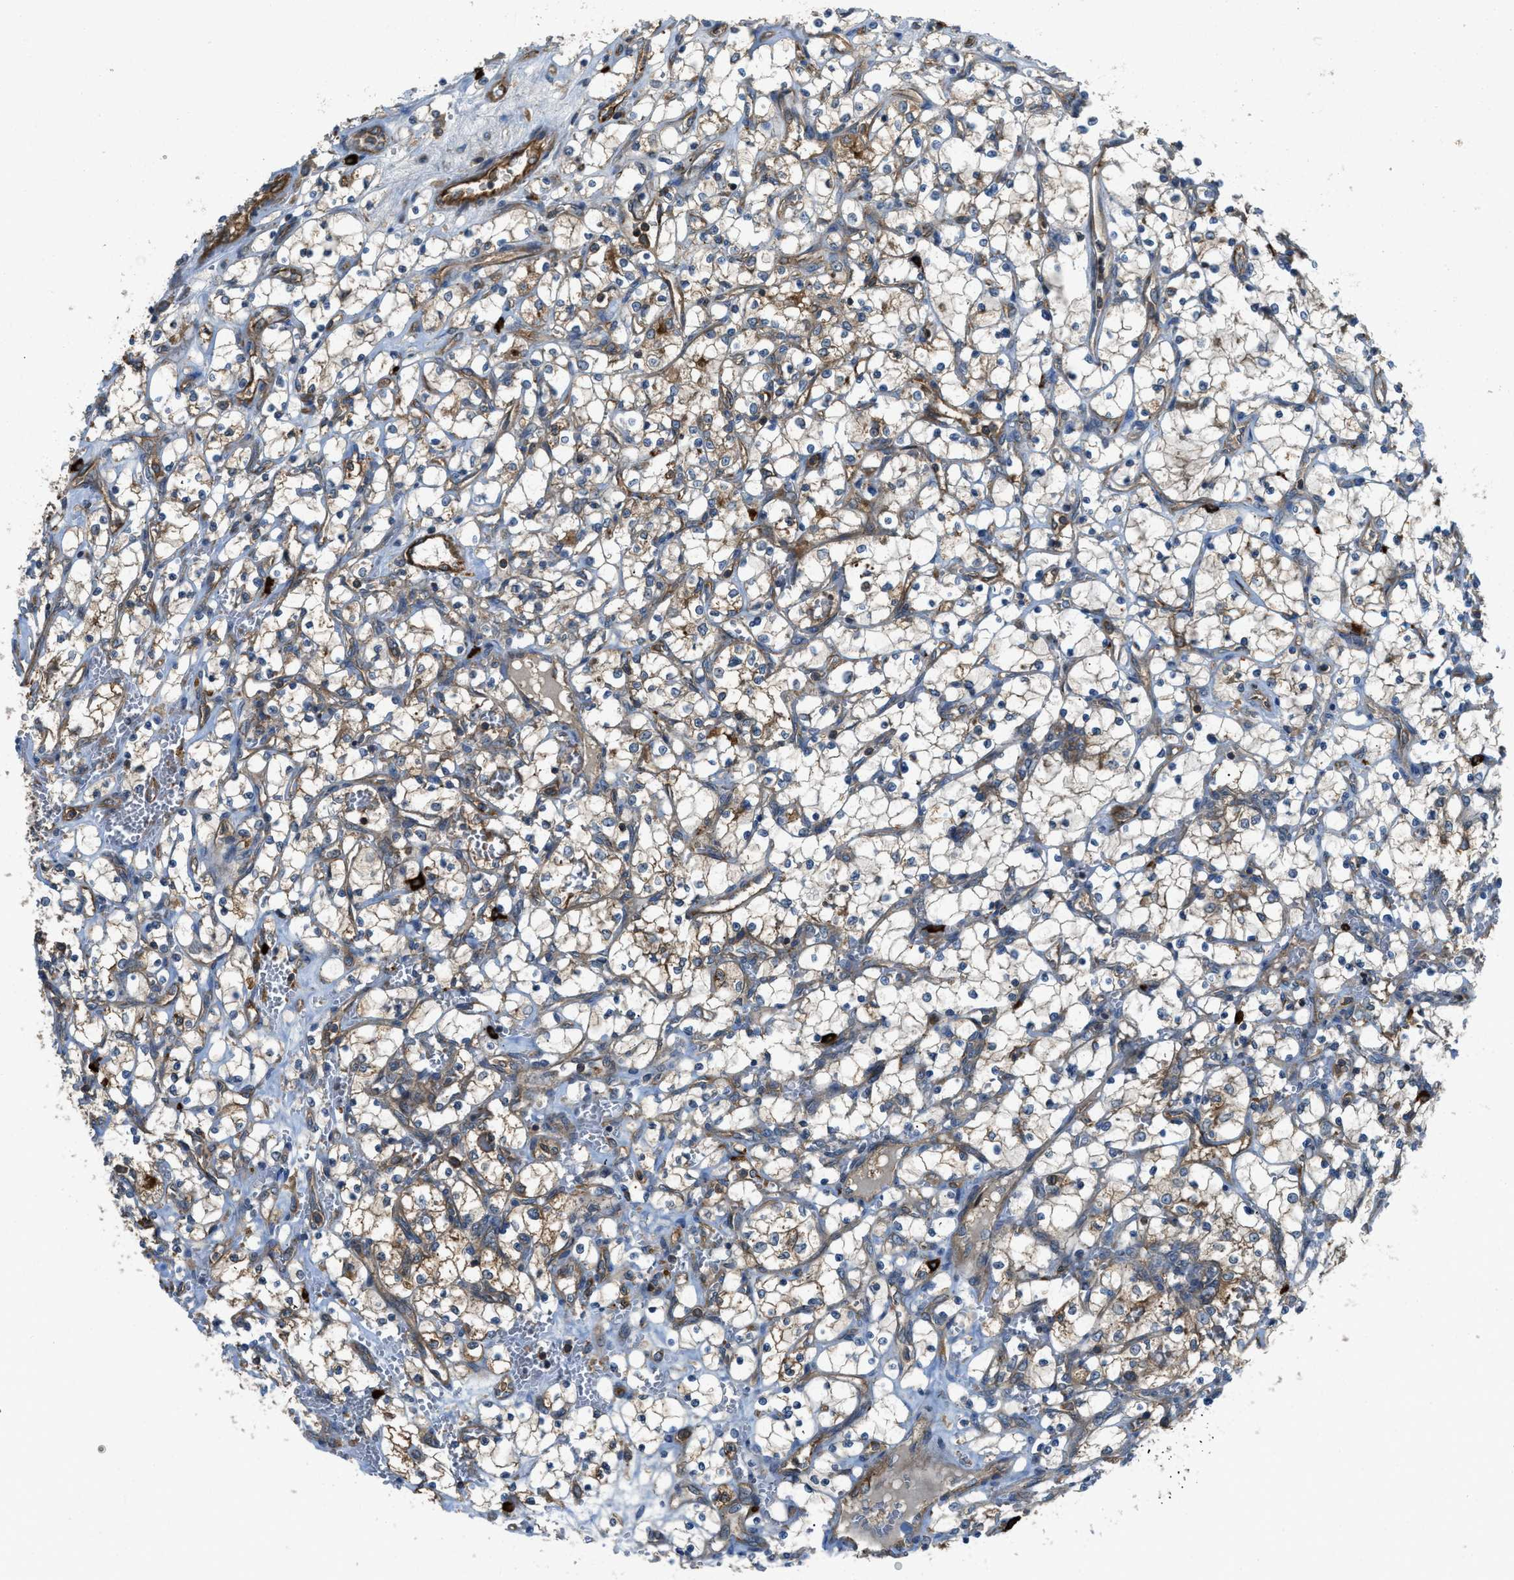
{"staining": {"intensity": "moderate", "quantity": "25%-75%", "location": "cytoplasmic/membranous"}, "tissue": "renal cancer", "cell_type": "Tumor cells", "image_type": "cancer", "snomed": [{"axis": "morphology", "description": "Adenocarcinoma, NOS"}, {"axis": "topography", "description": "Kidney"}], "caption": "A brown stain highlights moderate cytoplasmic/membranous positivity of a protein in renal adenocarcinoma tumor cells.", "gene": "BAG4", "patient": {"sex": "female", "age": 69}}